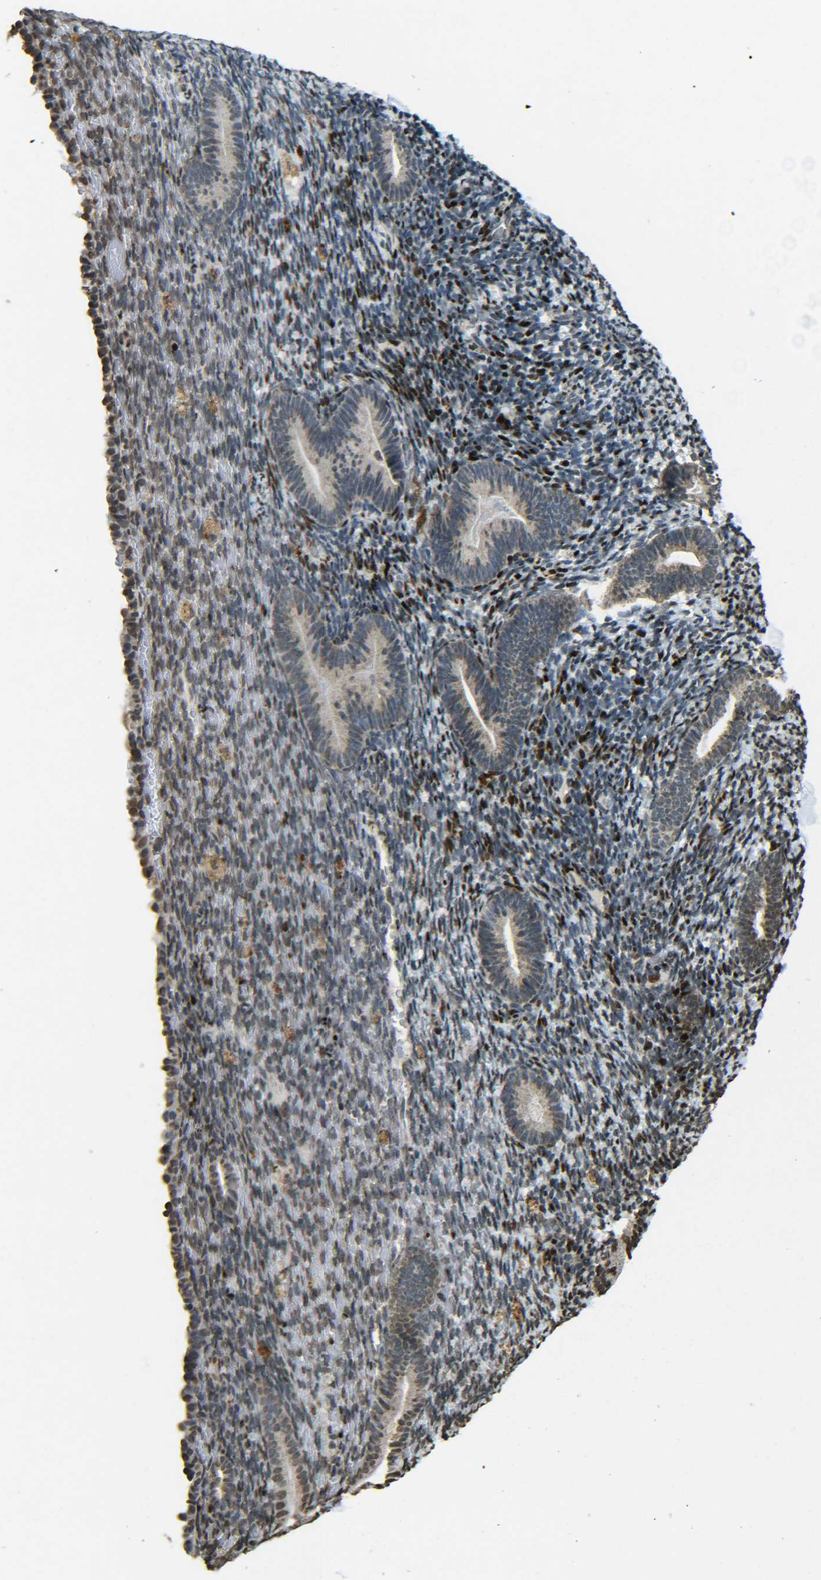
{"staining": {"intensity": "moderate", "quantity": "<25%", "location": "nuclear"}, "tissue": "endometrium", "cell_type": "Cells in endometrial stroma", "image_type": "normal", "snomed": [{"axis": "morphology", "description": "Normal tissue, NOS"}, {"axis": "topography", "description": "Endometrium"}], "caption": "Immunohistochemical staining of normal human endometrium reveals low levels of moderate nuclear expression in approximately <25% of cells in endometrial stroma.", "gene": "NEUROG2", "patient": {"sex": "female", "age": 51}}